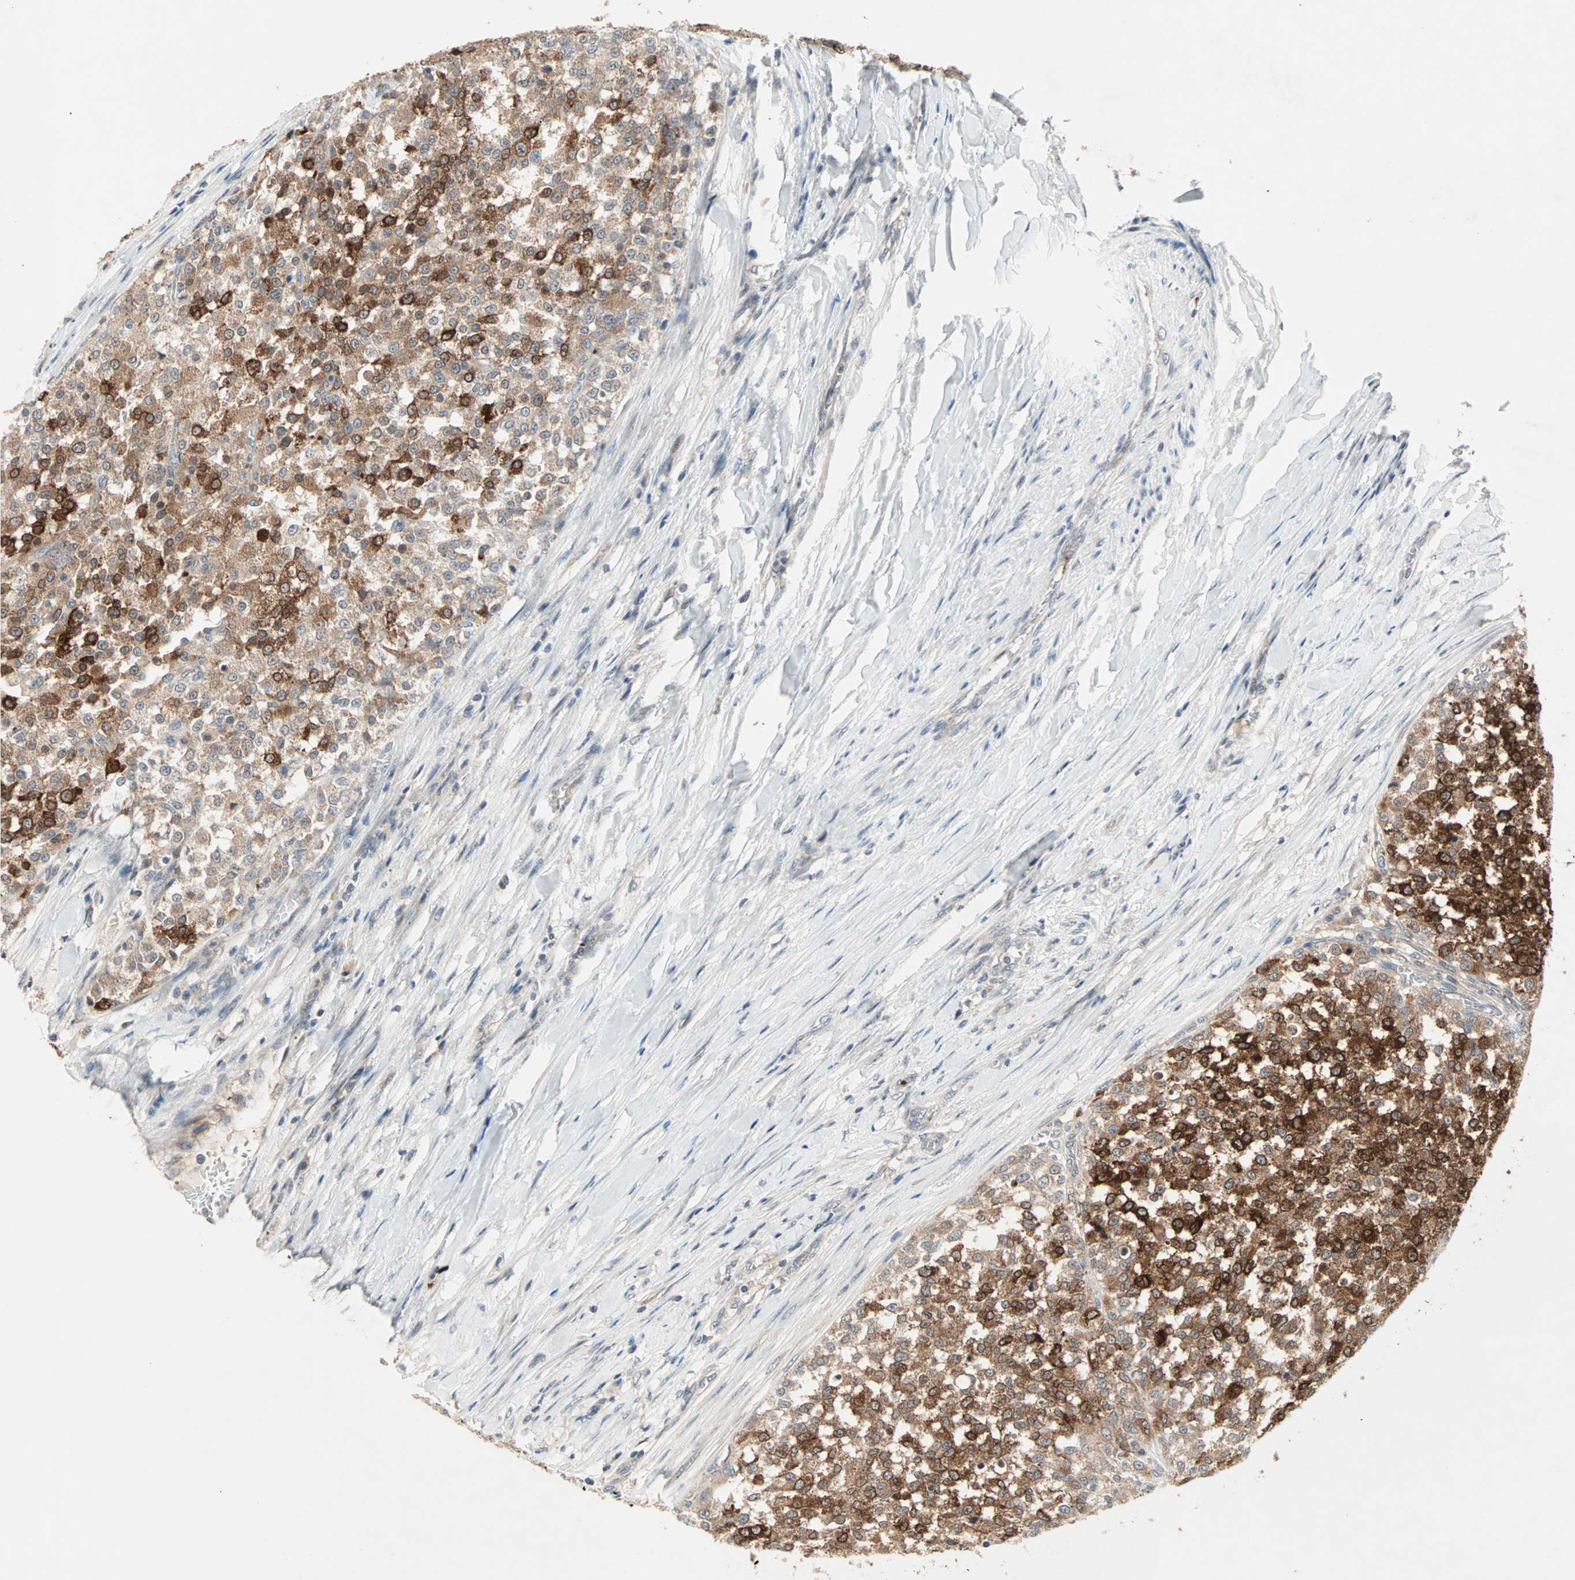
{"staining": {"intensity": "strong", "quantity": ">75%", "location": "cytoplasmic/membranous"}, "tissue": "testis cancer", "cell_type": "Tumor cells", "image_type": "cancer", "snomed": [{"axis": "morphology", "description": "Seminoma, NOS"}, {"axis": "topography", "description": "Testis"}], "caption": "Protein expression analysis of testis cancer (seminoma) shows strong cytoplasmic/membranous expression in about >75% of tumor cells.", "gene": "PROS1", "patient": {"sex": "male", "age": 59}}